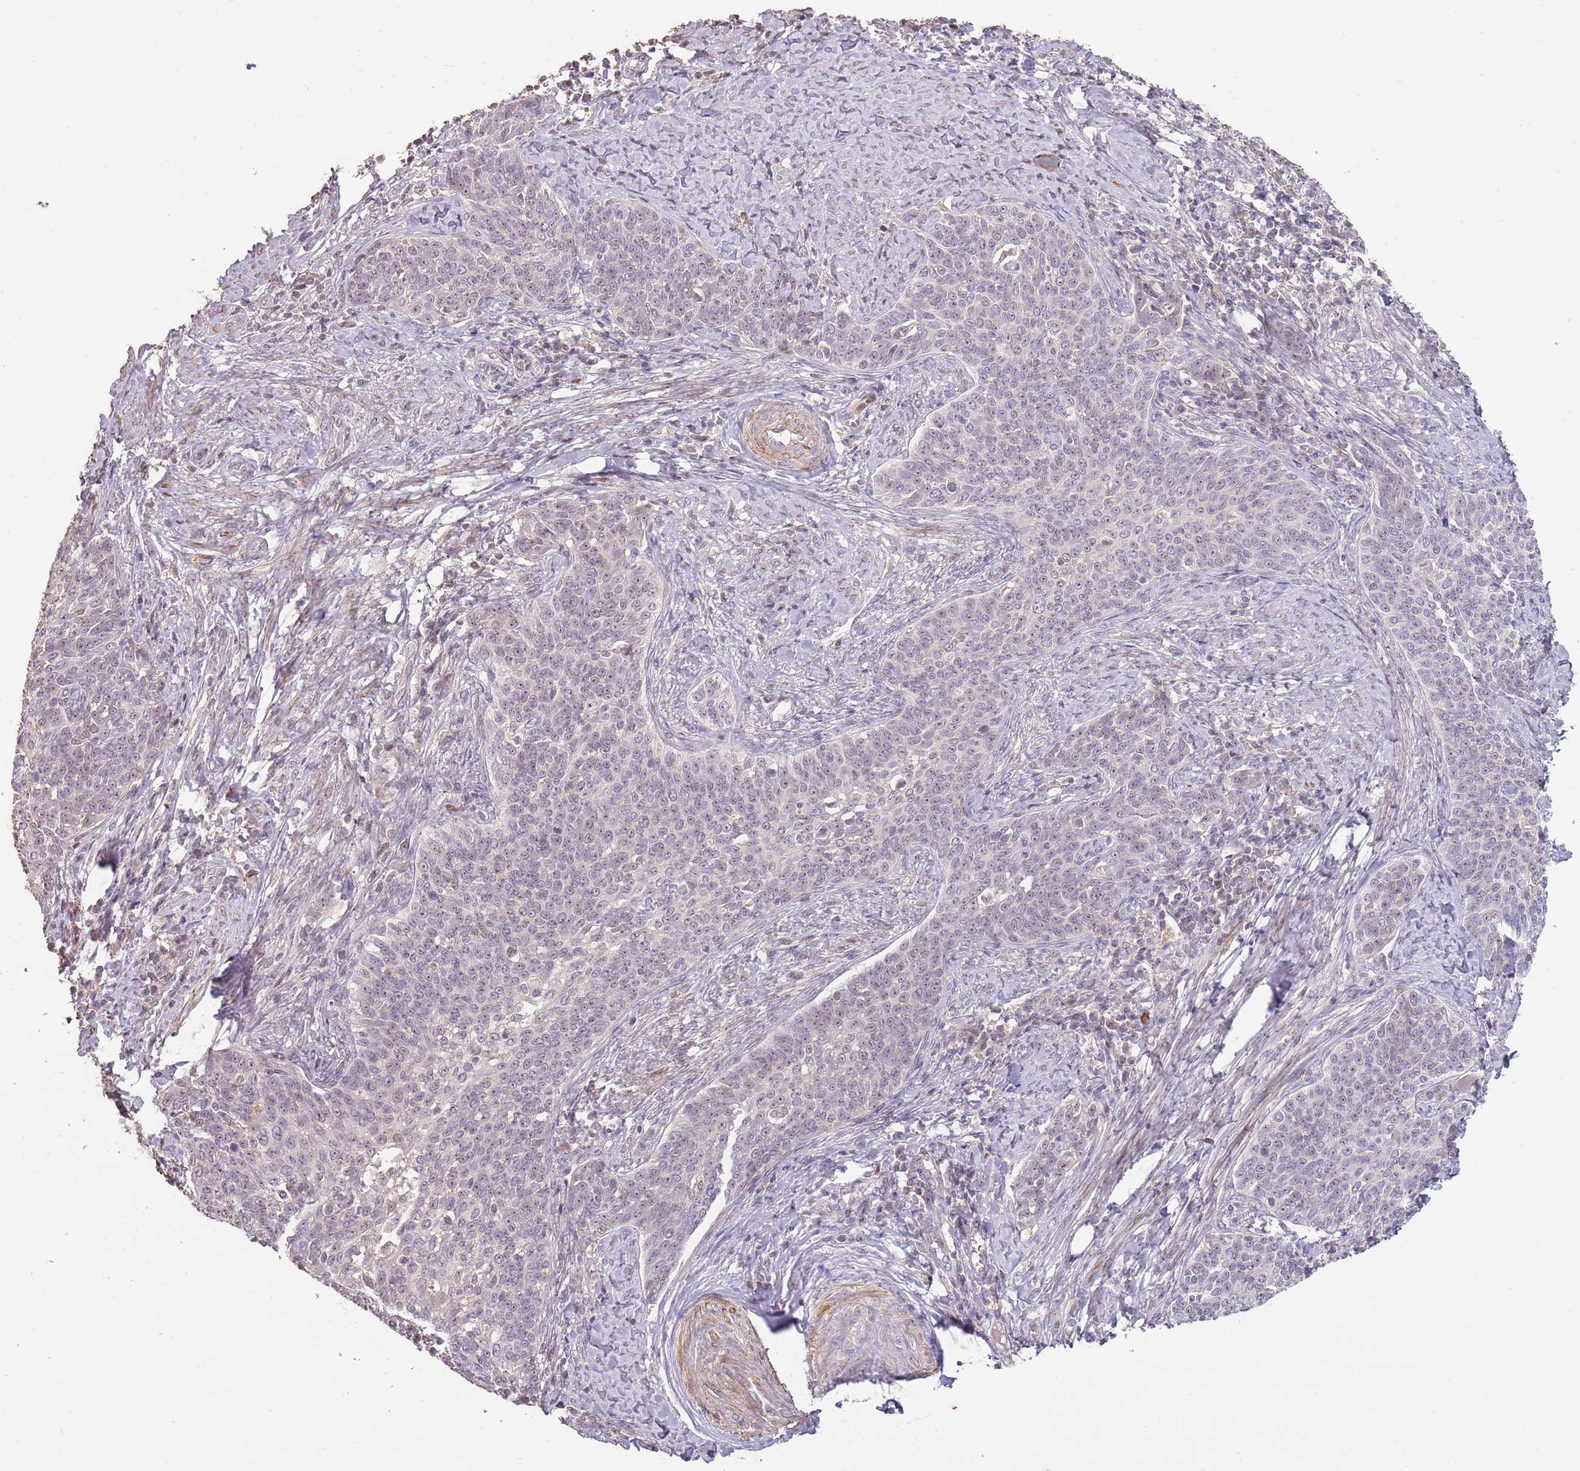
{"staining": {"intensity": "weak", "quantity": "<25%", "location": "nuclear"}, "tissue": "cervical cancer", "cell_type": "Tumor cells", "image_type": "cancer", "snomed": [{"axis": "morphology", "description": "Squamous cell carcinoma, NOS"}, {"axis": "topography", "description": "Cervix"}], "caption": "DAB immunohistochemical staining of squamous cell carcinoma (cervical) demonstrates no significant positivity in tumor cells.", "gene": "ADTRP", "patient": {"sex": "female", "age": 39}}